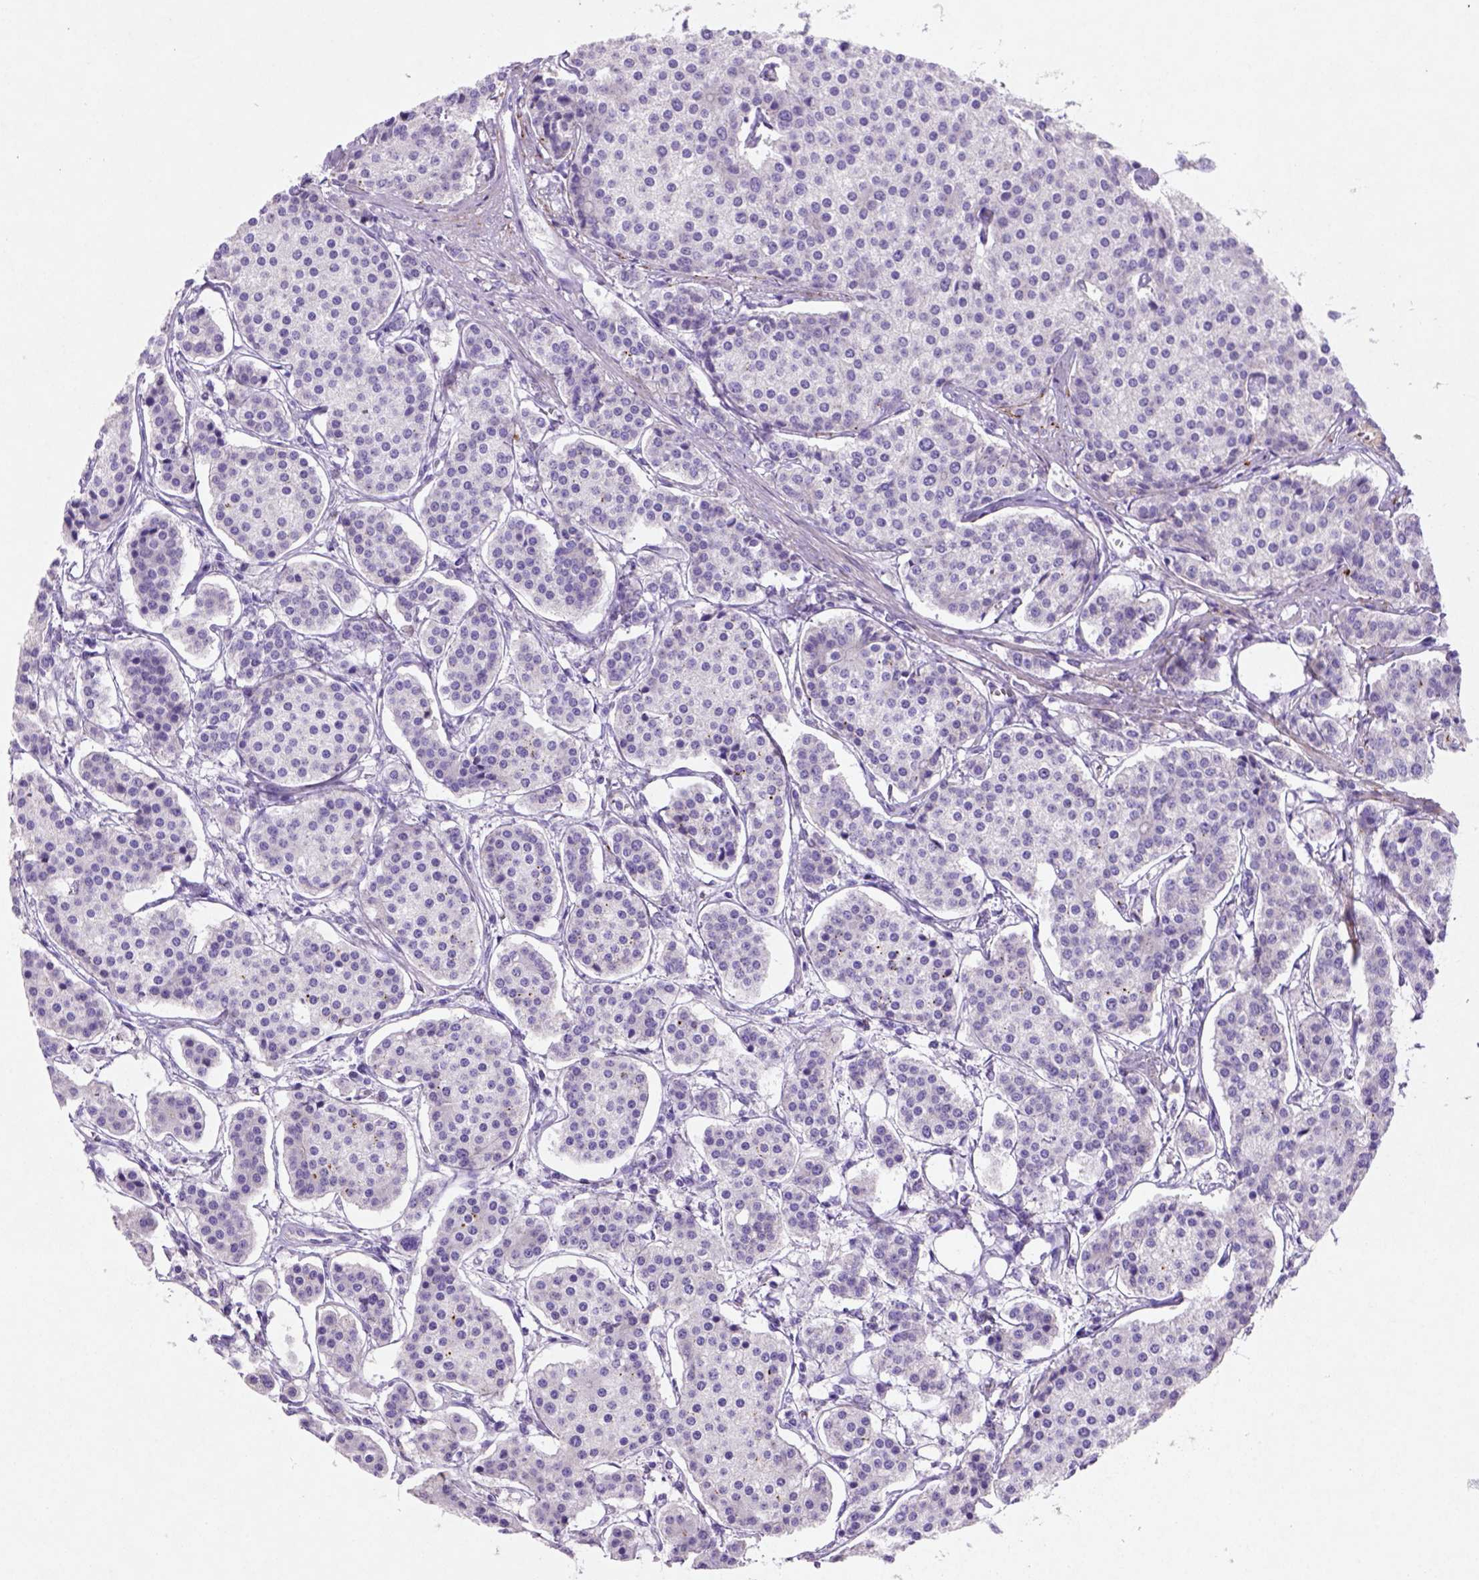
{"staining": {"intensity": "negative", "quantity": "none", "location": "none"}, "tissue": "carcinoid", "cell_type": "Tumor cells", "image_type": "cancer", "snomed": [{"axis": "morphology", "description": "Carcinoid, malignant, NOS"}, {"axis": "topography", "description": "Small intestine"}], "caption": "Tumor cells show no significant staining in carcinoid.", "gene": "NUDT2", "patient": {"sex": "female", "age": 65}}